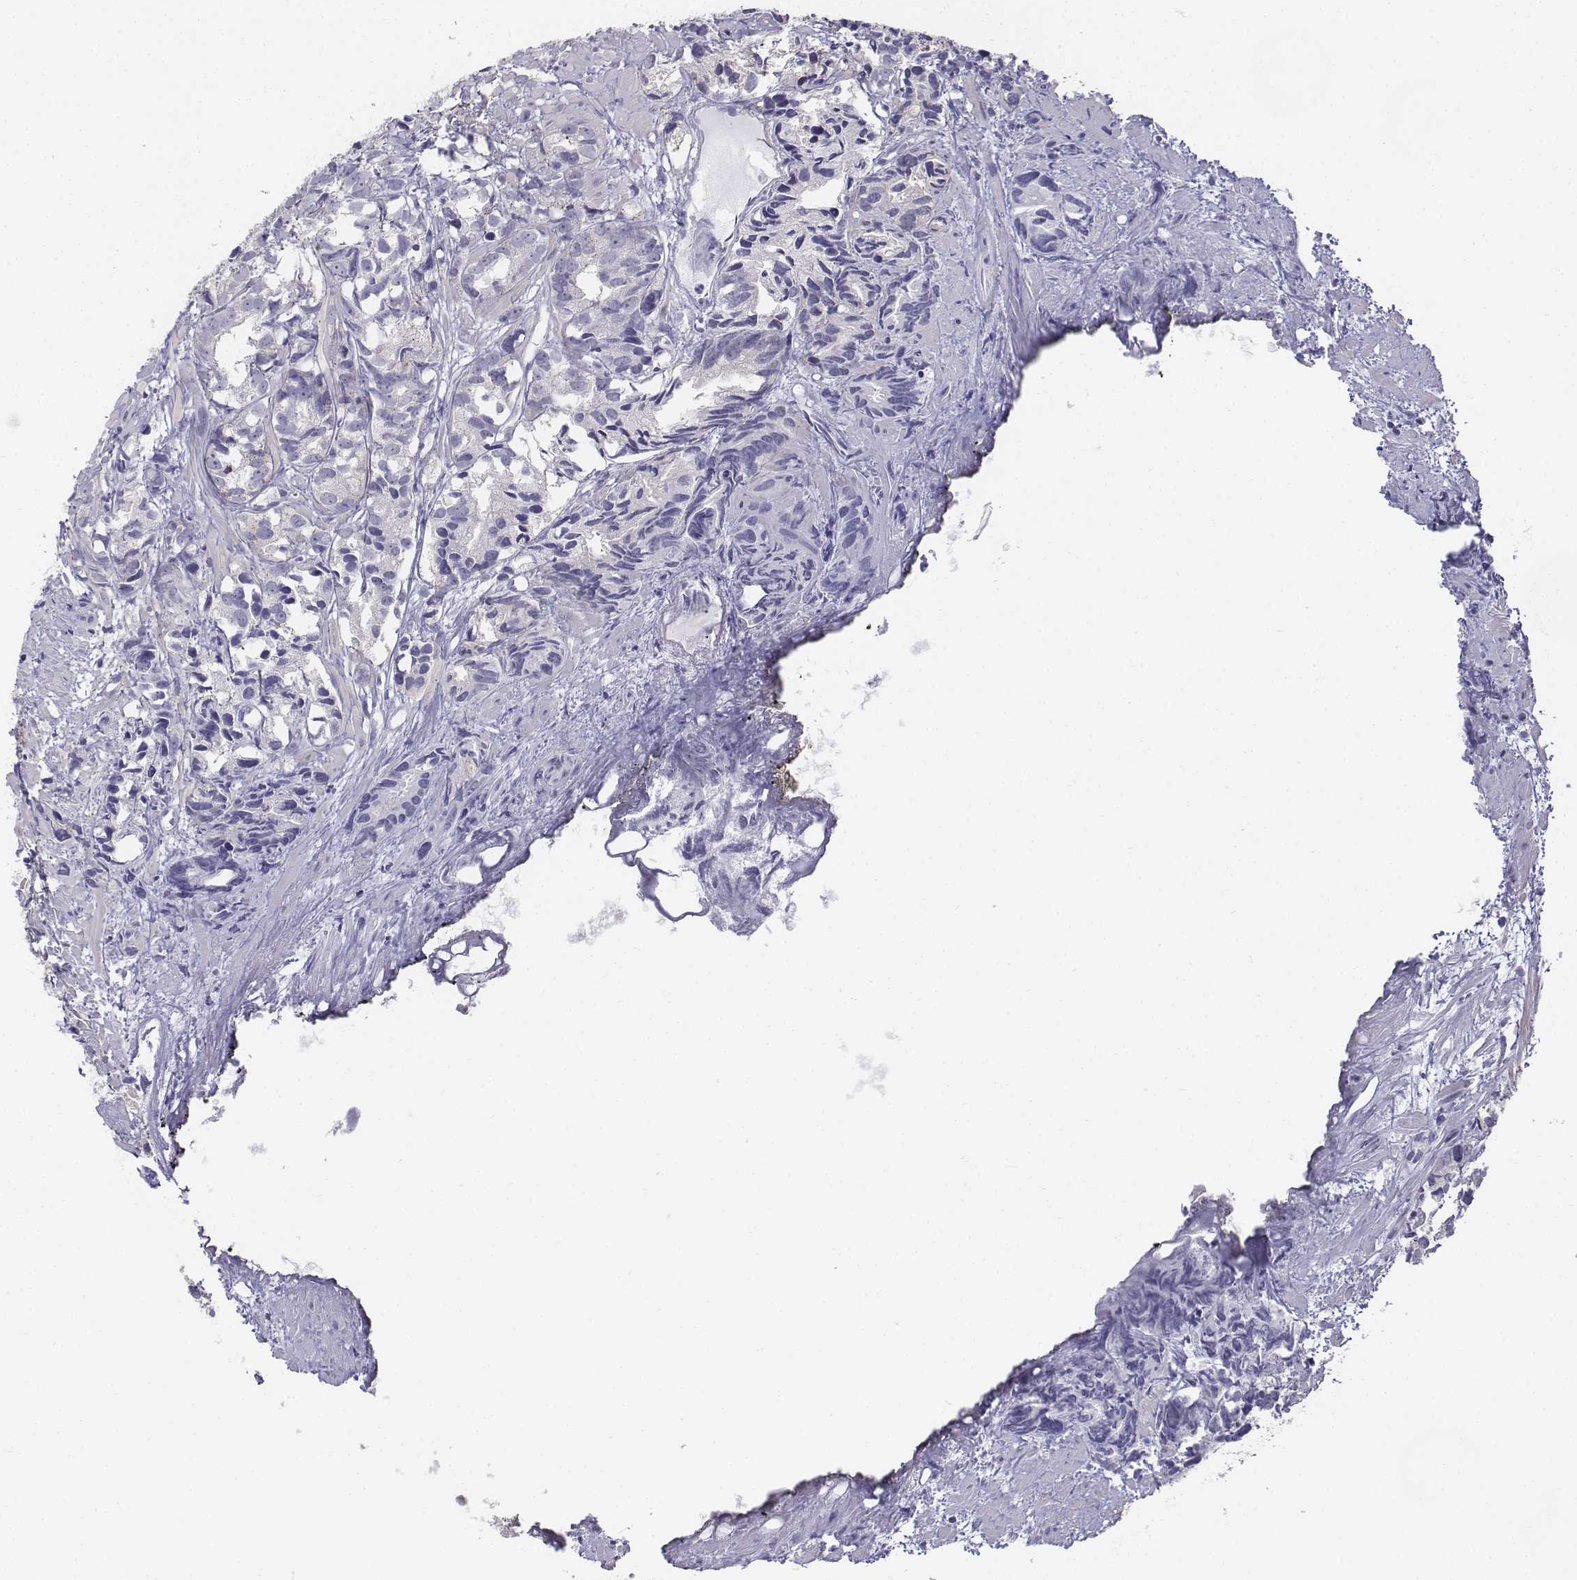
{"staining": {"intensity": "negative", "quantity": "none", "location": "none"}, "tissue": "prostate cancer", "cell_type": "Tumor cells", "image_type": "cancer", "snomed": [{"axis": "morphology", "description": "Adenocarcinoma, High grade"}, {"axis": "topography", "description": "Prostate"}], "caption": "Image shows no protein expression in tumor cells of prostate cancer tissue.", "gene": "LGSN", "patient": {"sex": "male", "age": 79}}